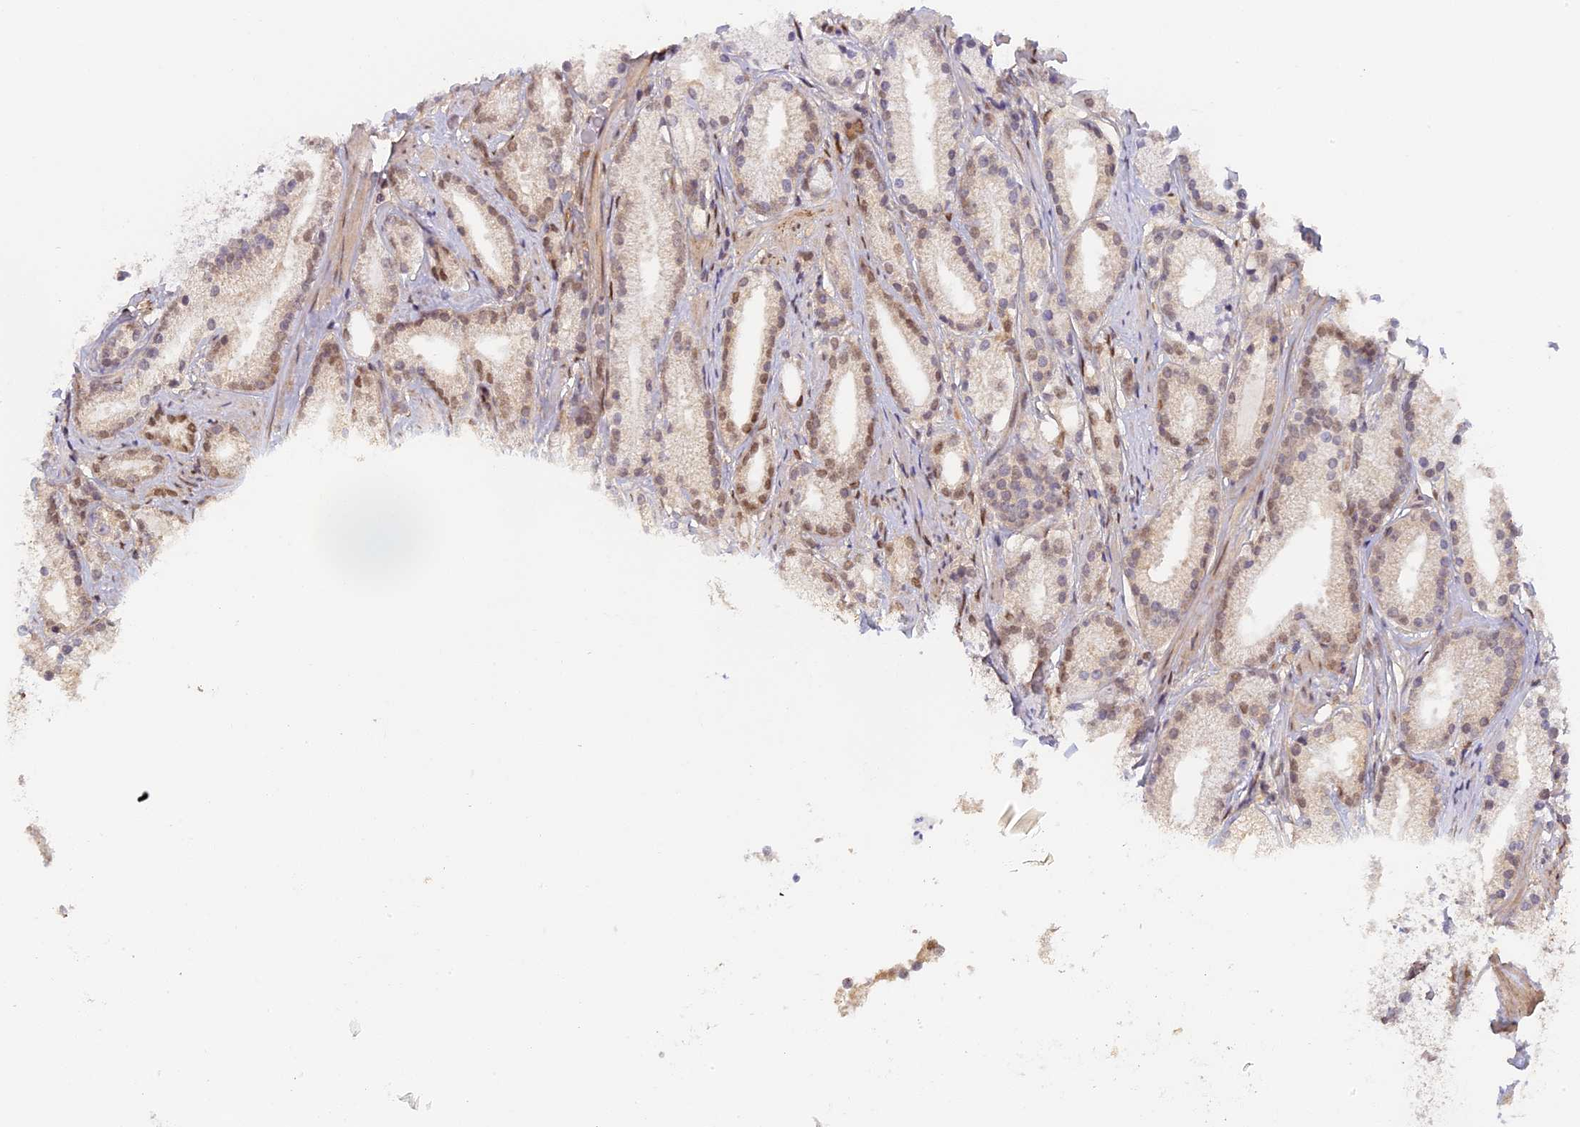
{"staining": {"intensity": "weak", "quantity": "<25%", "location": "nuclear"}, "tissue": "prostate cancer", "cell_type": "Tumor cells", "image_type": "cancer", "snomed": [{"axis": "morphology", "description": "Adenocarcinoma, Low grade"}, {"axis": "topography", "description": "Prostate"}], "caption": "An IHC micrograph of prostate cancer is shown. There is no staining in tumor cells of prostate cancer.", "gene": "MYBL2", "patient": {"sex": "male", "age": 57}}